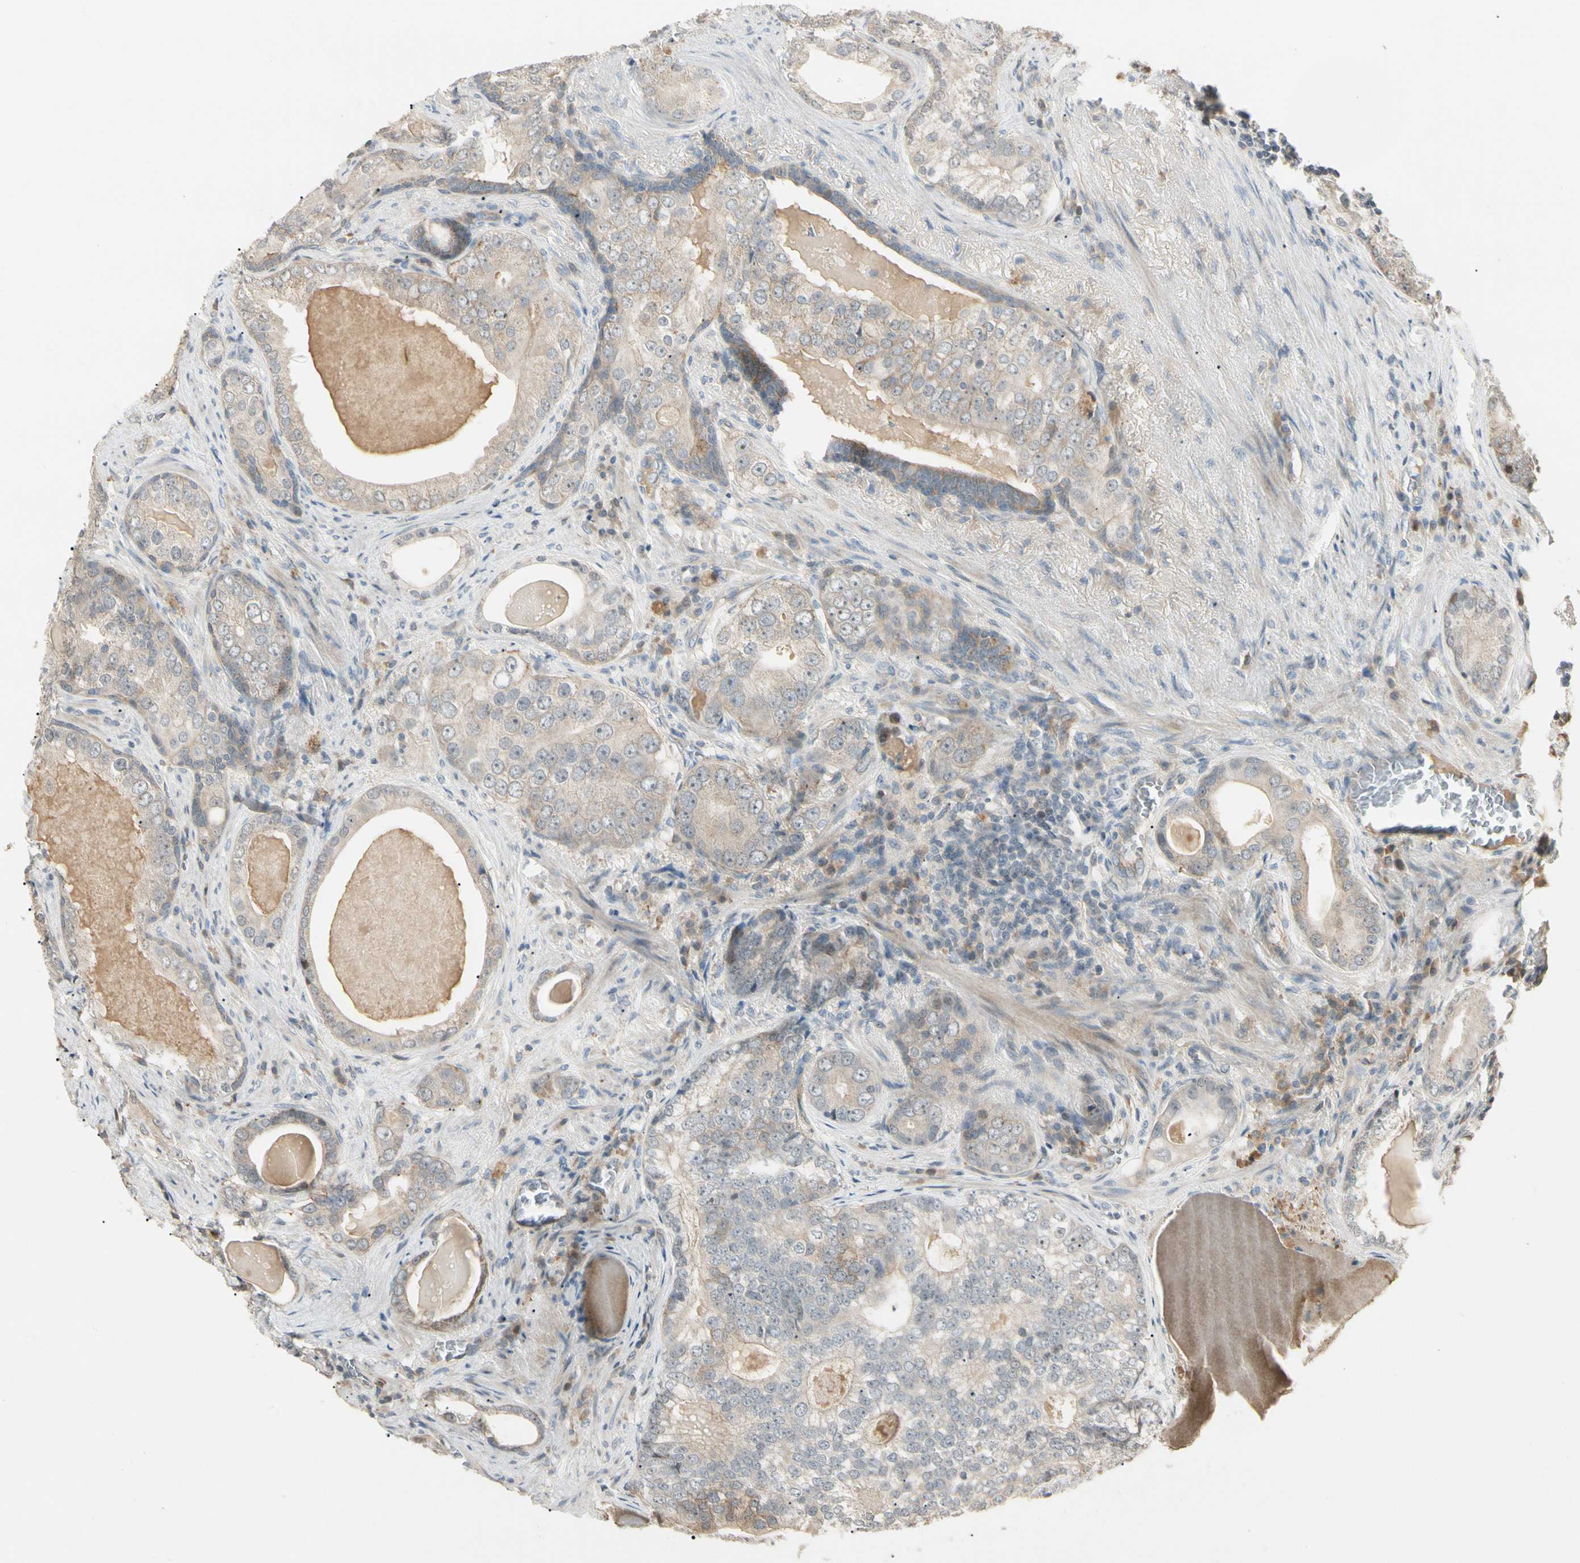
{"staining": {"intensity": "weak", "quantity": "25%-75%", "location": "cytoplasmic/membranous,nuclear"}, "tissue": "prostate cancer", "cell_type": "Tumor cells", "image_type": "cancer", "snomed": [{"axis": "morphology", "description": "Adenocarcinoma, High grade"}, {"axis": "topography", "description": "Prostate"}], "caption": "Protein staining of adenocarcinoma (high-grade) (prostate) tissue shows weak cytoplasmic/membranous and nuclear staining in about 25%-75% of tumor cells. The protein is shown in brown color, while the nuclei are stained blue.", "gene": "P3H2", "patient": {"sex": "male", "age": 66}}